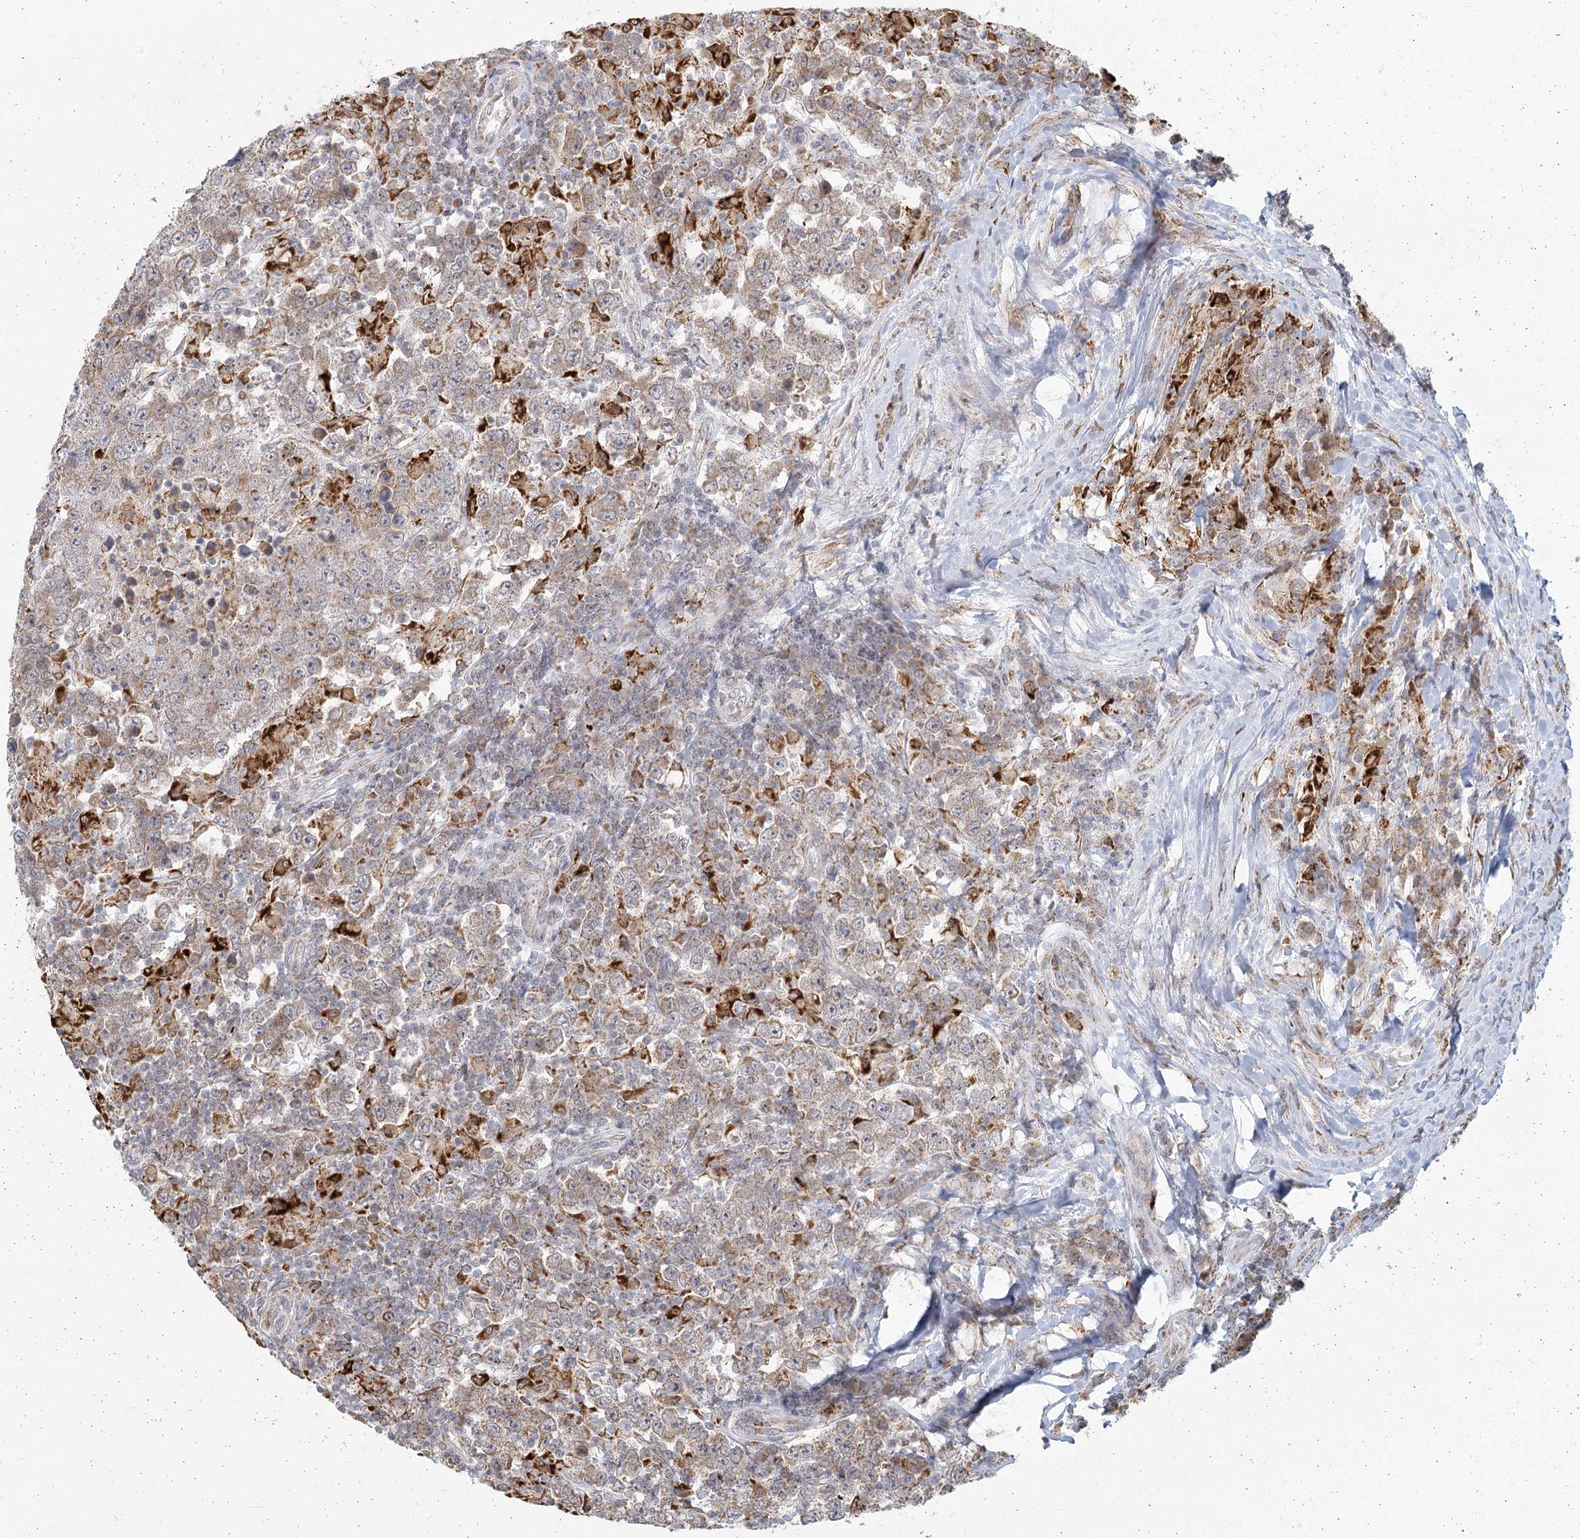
{"staining": {"intensity": "weak", "quantity": ">75%", "location": "cytoplasmic/membranous"}, "tissue": "testis cancer", "cell_type": "Tumor cells", "image_type": "cancer", "snomed": [{"axis": "morphology", "description": "Normal tissue, NOS"}, {"axis": "morphology", "description": "Urothelial carcinoma, High grade"}, {"axis": "morphology", "description": "Seminoma, NOS"}, {"axis": "morphology", "description": "Carcinoma, Embryonal, NOS"}, {"axis": "topography", "description": "Urinary bladder"}, {"axis": "topography", "description": "Testis"}], "caption": "Immunohistochemistry (IHC) micrograph of neoplastic tissue: testis cancer (embryonal carcinoma) stained using IHC reveals low levels of weak protein expression localized specifically in the cytoplasmic/membranous of tumor cells, appearing as a cytoplasmic/membranous brown color.", "gene": "LACTB", "patient": {"sex": "male", "age": 41}}